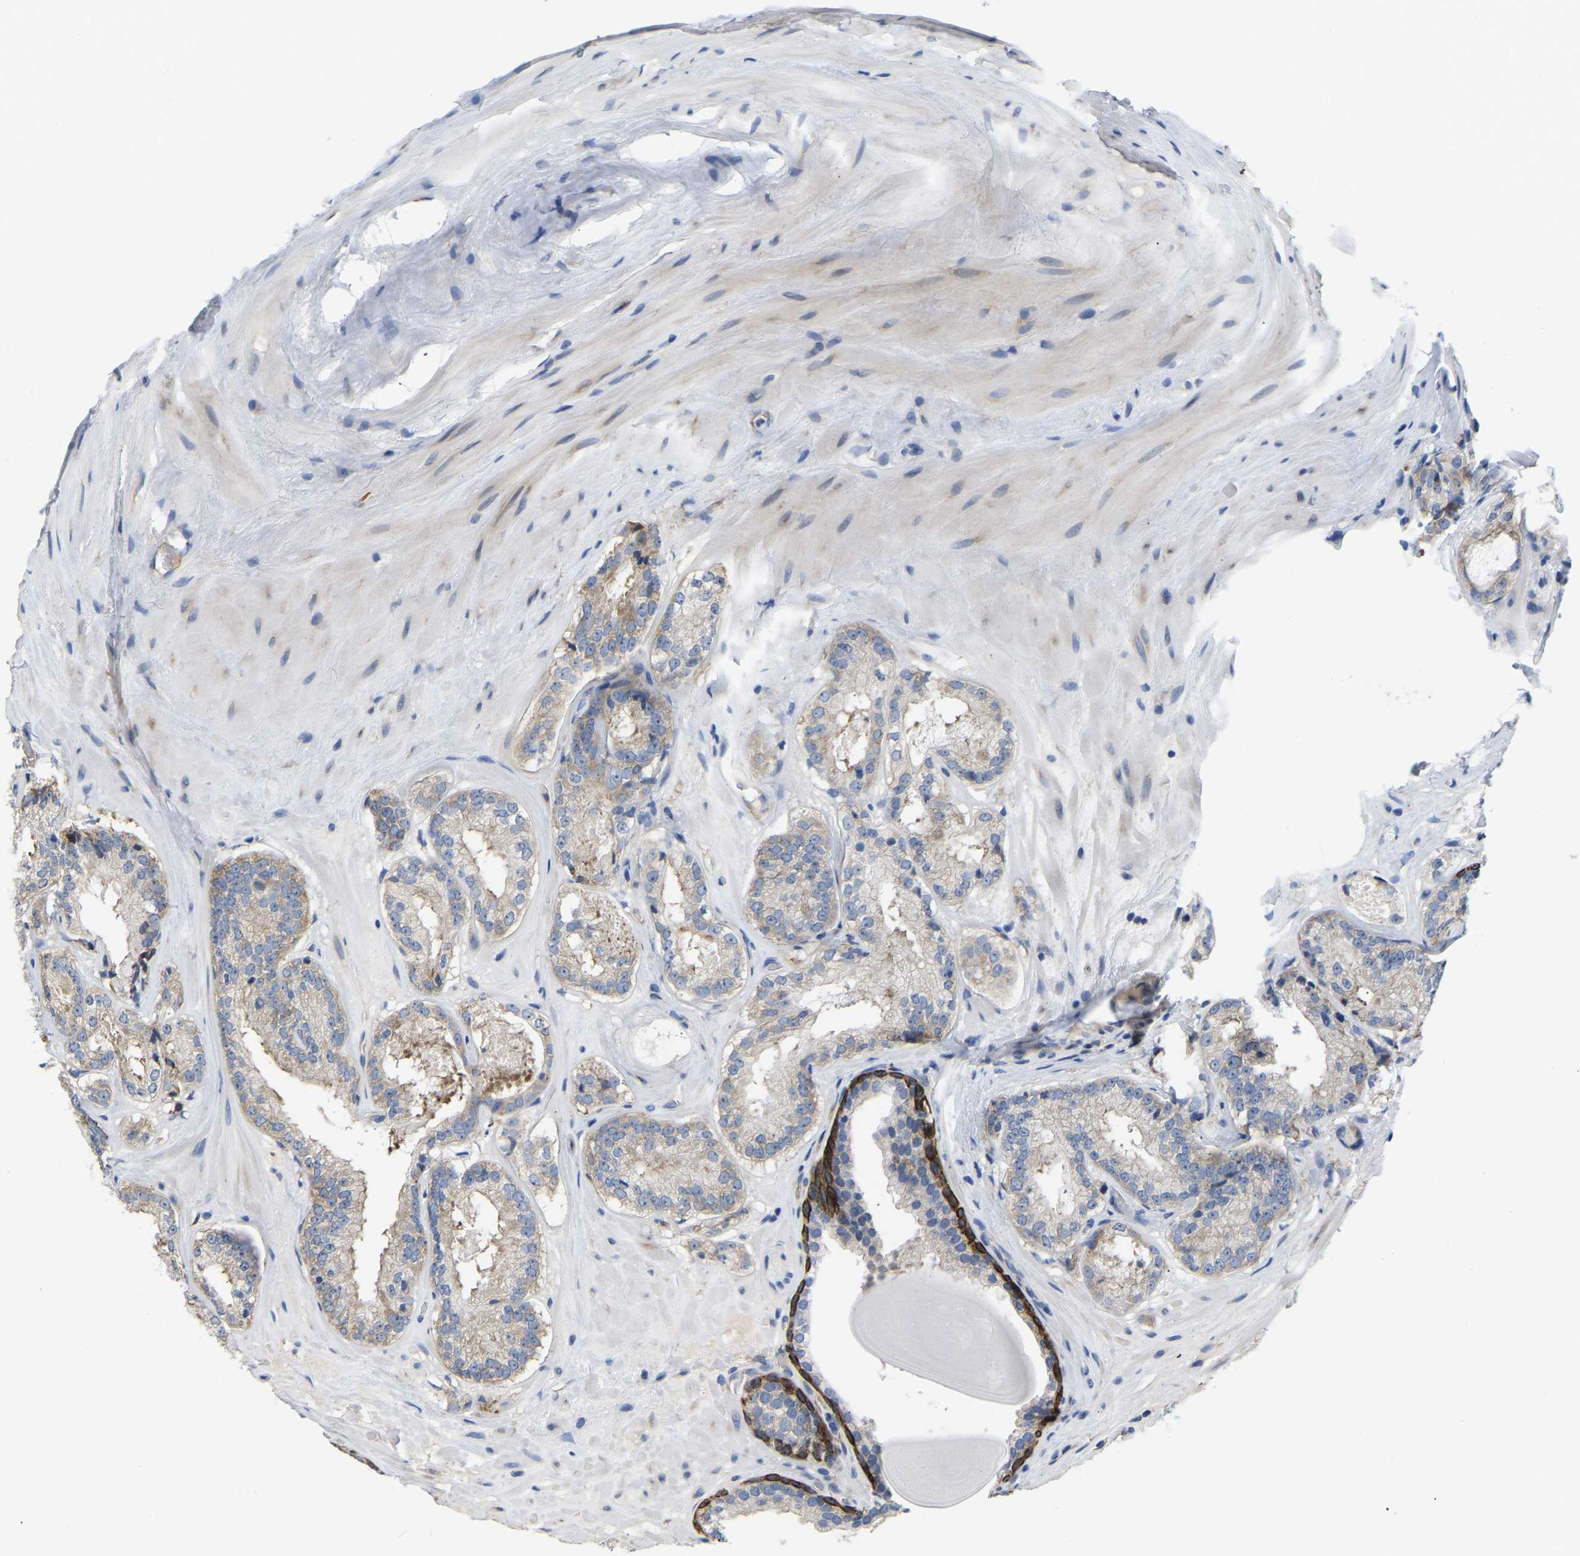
{"staining": {"intensity": "moderate", "quantity": "<25%", "location": "cytoplasmic/membranous"}, "tissue": "prostate cancer", "cell_type": "Tumor cells", "image_type": "cancer", "snomed": [{"axis": "morphology", "description": "Adenocarcinoma, High grade"}, {"axis": "topography", "description": "Prostate"}], "caption": "Prostate cancer (high-grade adenocarcinoma) stained with DAB (3,3'-diaminobenzidine) immunohistochemistry (IHC) demonstrates low levels of moderate cytoplasmic/membranous staining in approximately <25% of tumor cells. The staining was performed using DAB (3,3'-diaminobenzidine) to visualize the protein expression in brown, while the nuclei were stained in blue with hematoxylin (Magnification: 20x).", "gene": "ABCA10", "patient": {"sex": "male", "age": 65}}